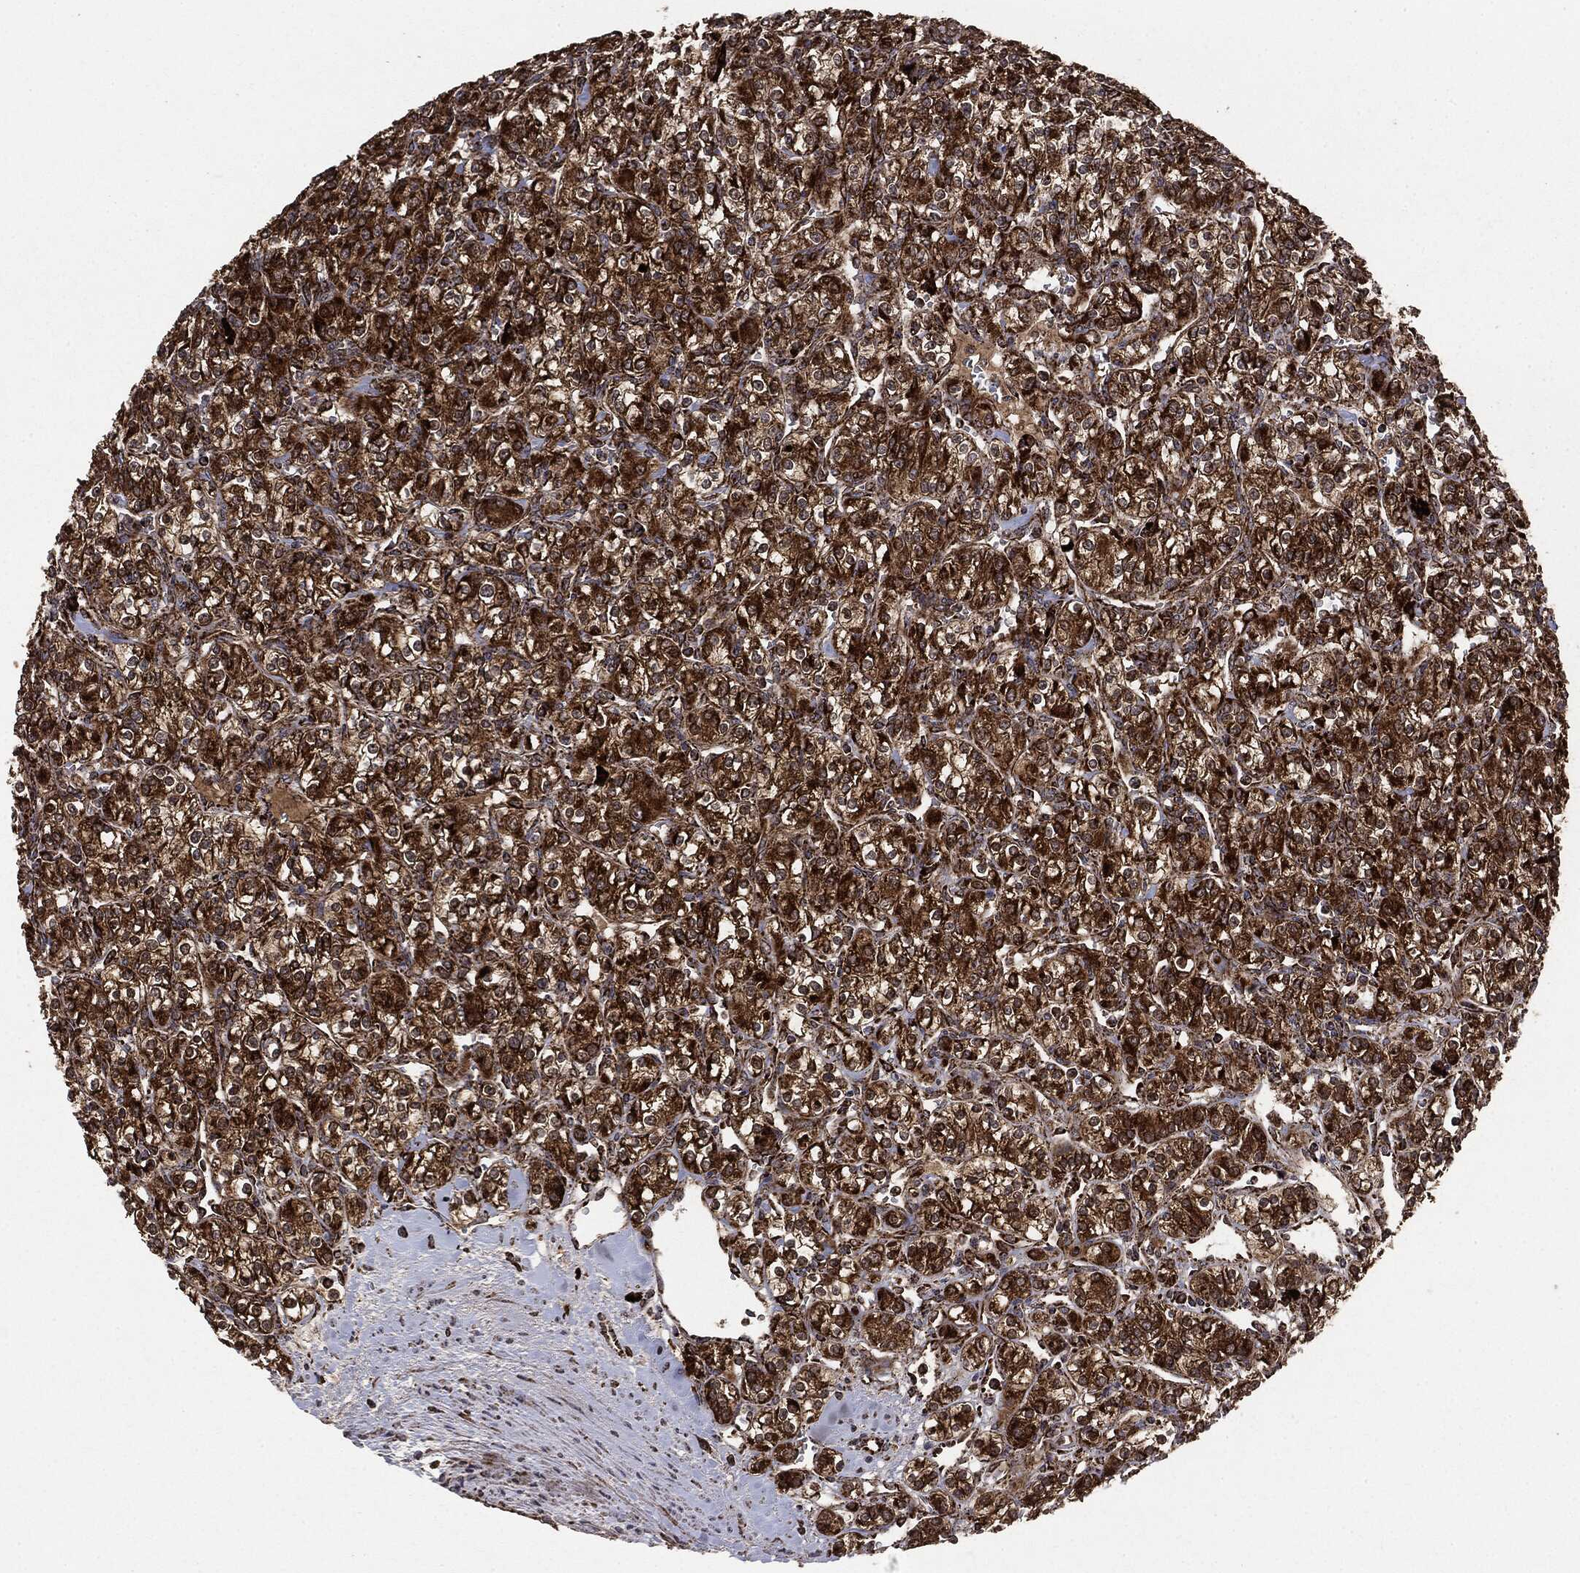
{"staining": {"intensity": "strong", "quantity": ">75%", "location": "cytoplasmic/membranous"}, "tissue": "renal cancer", "cell_type": "Tumor cells", "image_type": "cancer", "snomed": [{"axis": "morphology", "description": "Adenocarcinoma, NOS"}, {"axis": "topography", "description": "Kidney"}], "caption": "Brown immunohistochemical staining in adenocarcinoma (renal) exhibits strong cytoplasmic/membranous staining in about >75% of tumor cells.", "gene": "MAP2K1", "patient": {"sex": "male", "age": 77}}